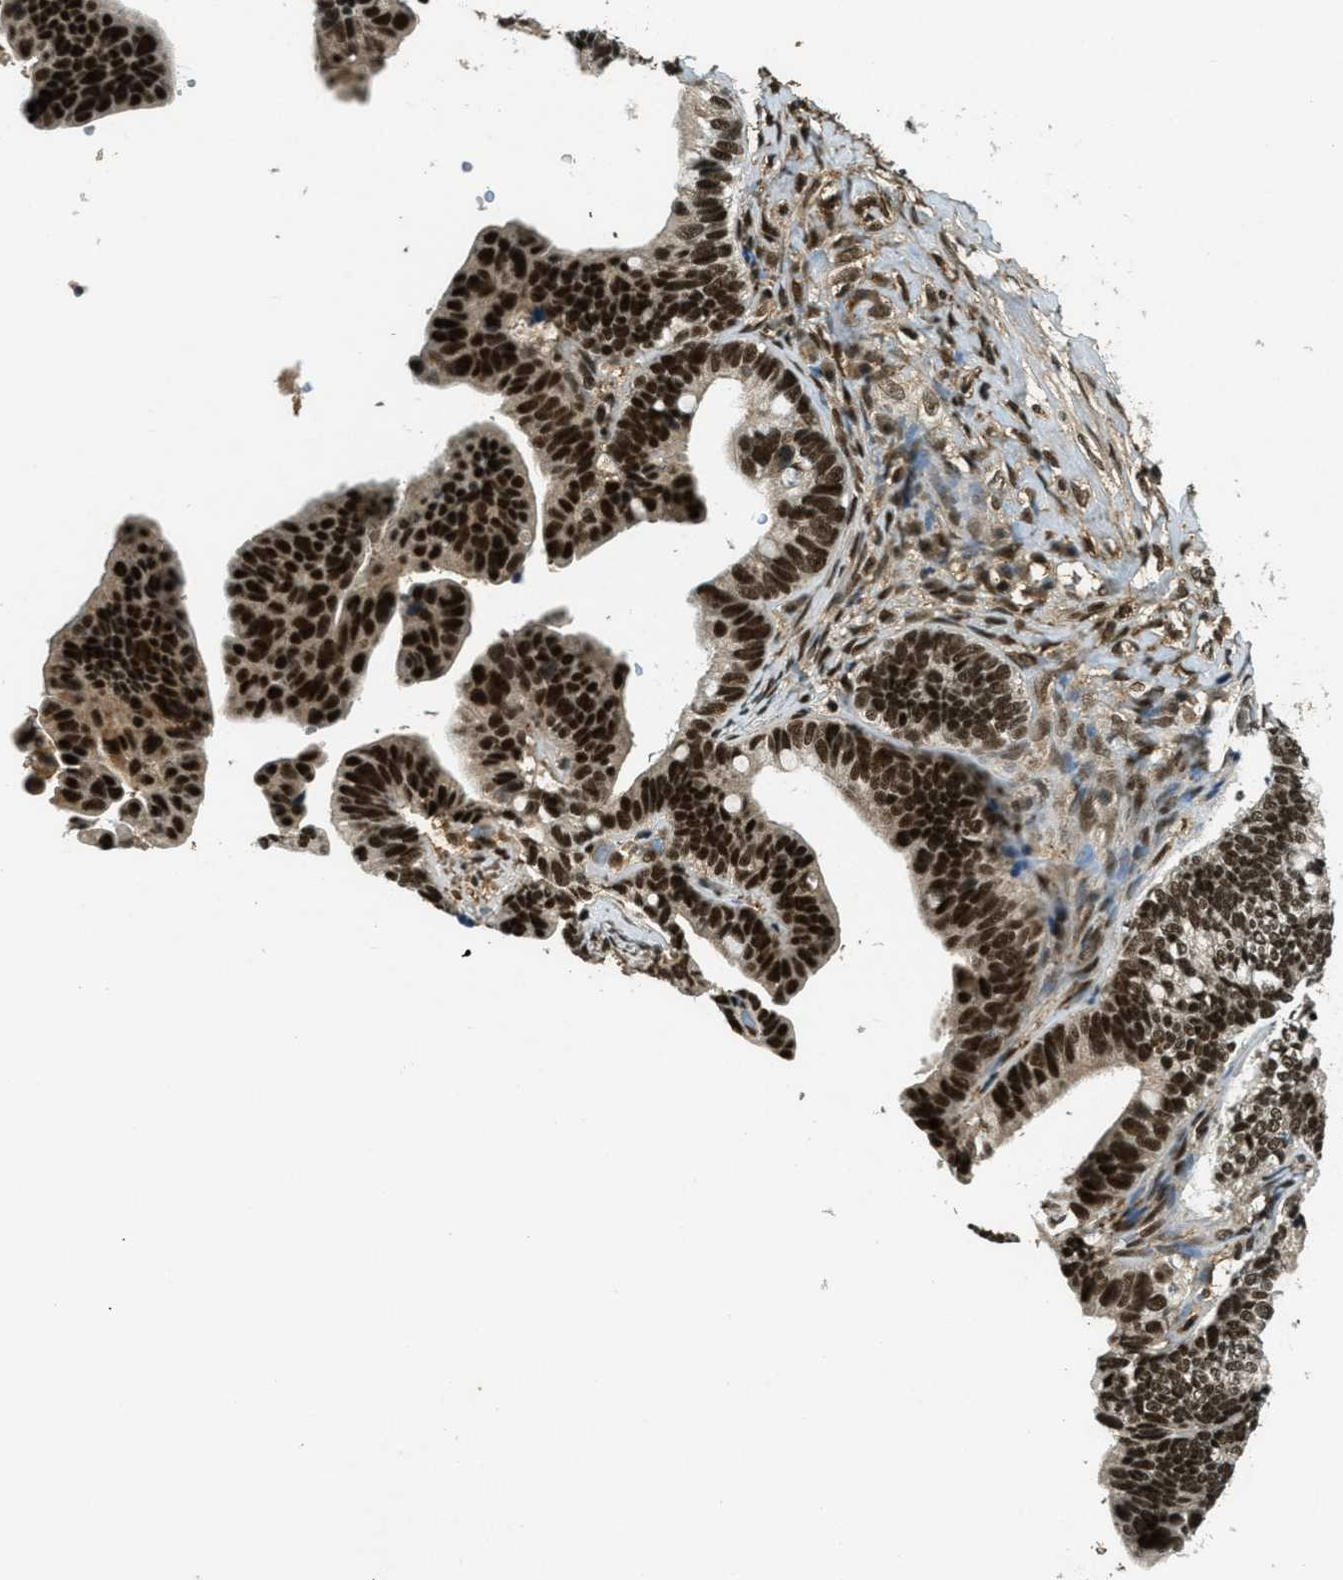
{"staining": {"intensity": "strong", "quantity": ">75%", "location": "nuclear"}, "tissue": "ovarian cancer", "cell_type": "Tumor cells", "image_type": "cancer", "snomed": [{"axis": "morphology", "description": "Cystadenocarcinoma, serous, NOS"}, {"axis": "topography", "description": "Ovary"}], "caption": "High-magnification brightfield microscopy of ovarian cancer stained with DAB (brown) and counterstained with hematoxylin (blue). tumor cells exhibit strong nuclear positivity is identified in approximately>75% of cells.", "gene": "ZNF148", "patient": {"sex": "female", "age": 56}}